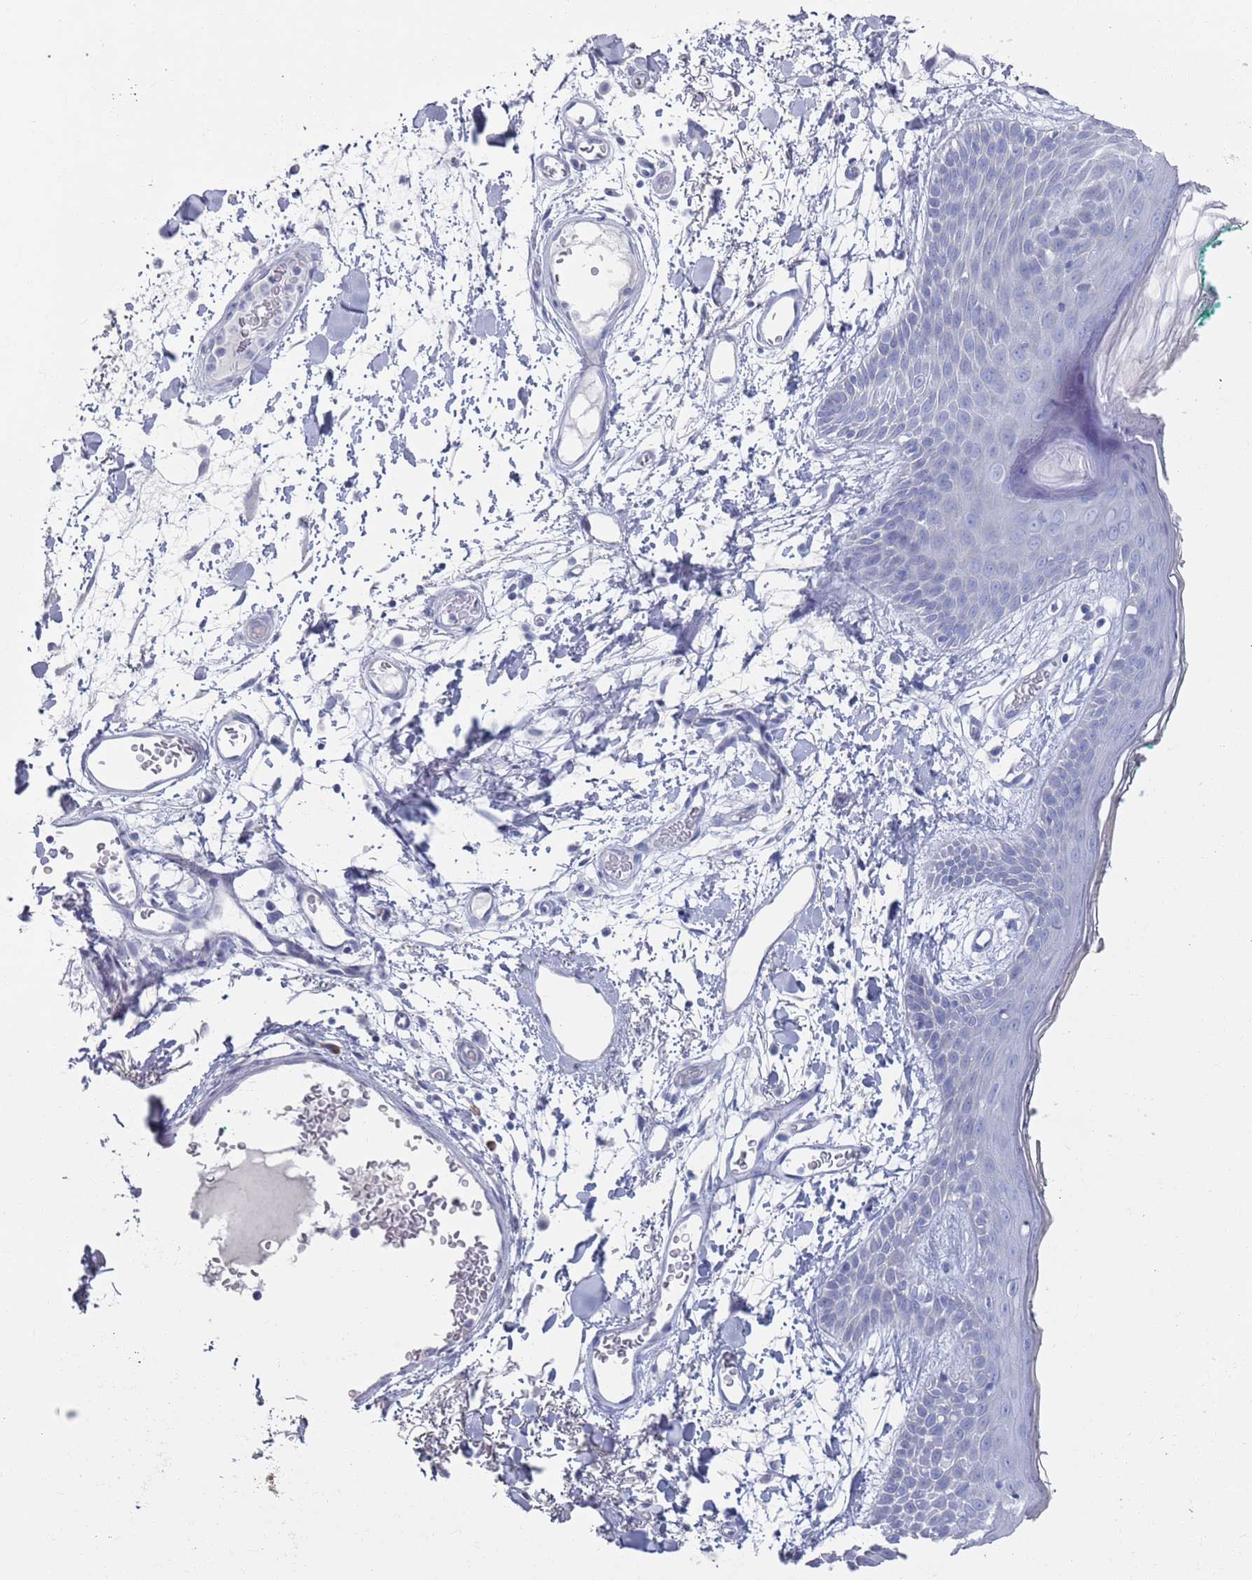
{"staining": {"intensity": "negative", "quantity": "none", "location": "none"}, "tissue": "skin", "cell_type": "Fibroblasts", "image_type": "normal", "snomed": [{"axis": "morphology", "description": "Normal tissue, NOS"}, {"axis": "topography", "description": "Skin"}], "caption": "Fibroblasts are negative for brown protein staining in benign skin. The staining was performed using DAB (3,3'-diaminobenzidine) to visualize the protein expression in brown, while the nuclei were stained in blue with hematoxylin (Magnification: 20x).", "gene": "MAT1A", "patient": {"sex": "male", "age": 79}}